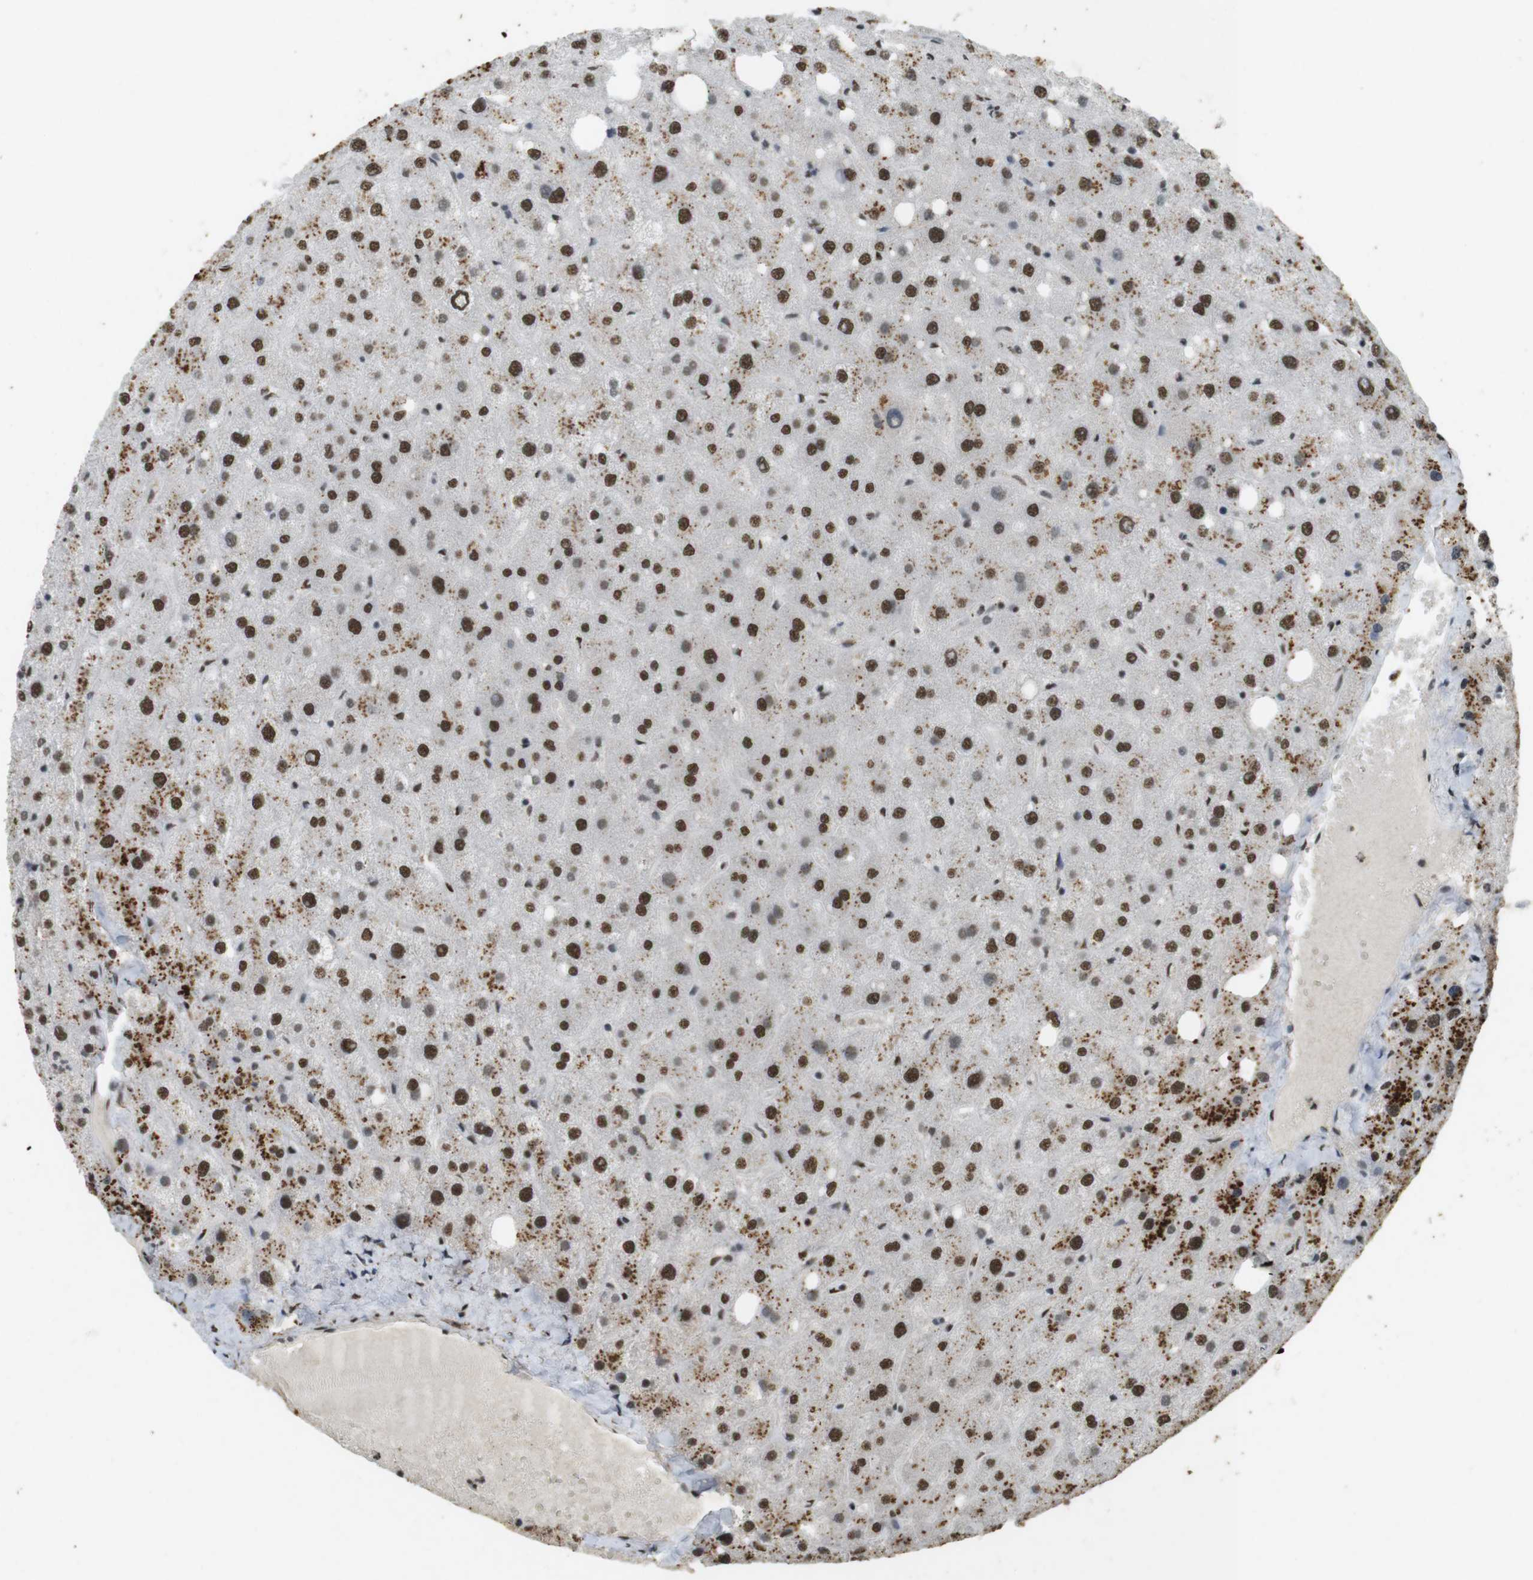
{"staining": {"intensity": "moderate", "quantity": ">75%", "location": "nuclear"}, "tissue": "liver", "cell_type": "Cholangiocytes", "image_type": "normal", "snomed": [{"axis": "morphology", "description": "Normal tissue, NOS"}, {"axis": "topography", "description": "Liver"}], "caption": "A micrograph of human liver stained for a protein demonstrates moderate nuclear brown staining in cholangiocytes. (DAB IHC with brightfield microscopy, high magnification).", "gene": "GATA4", "patient": {"sex": "male", "age": 73}}